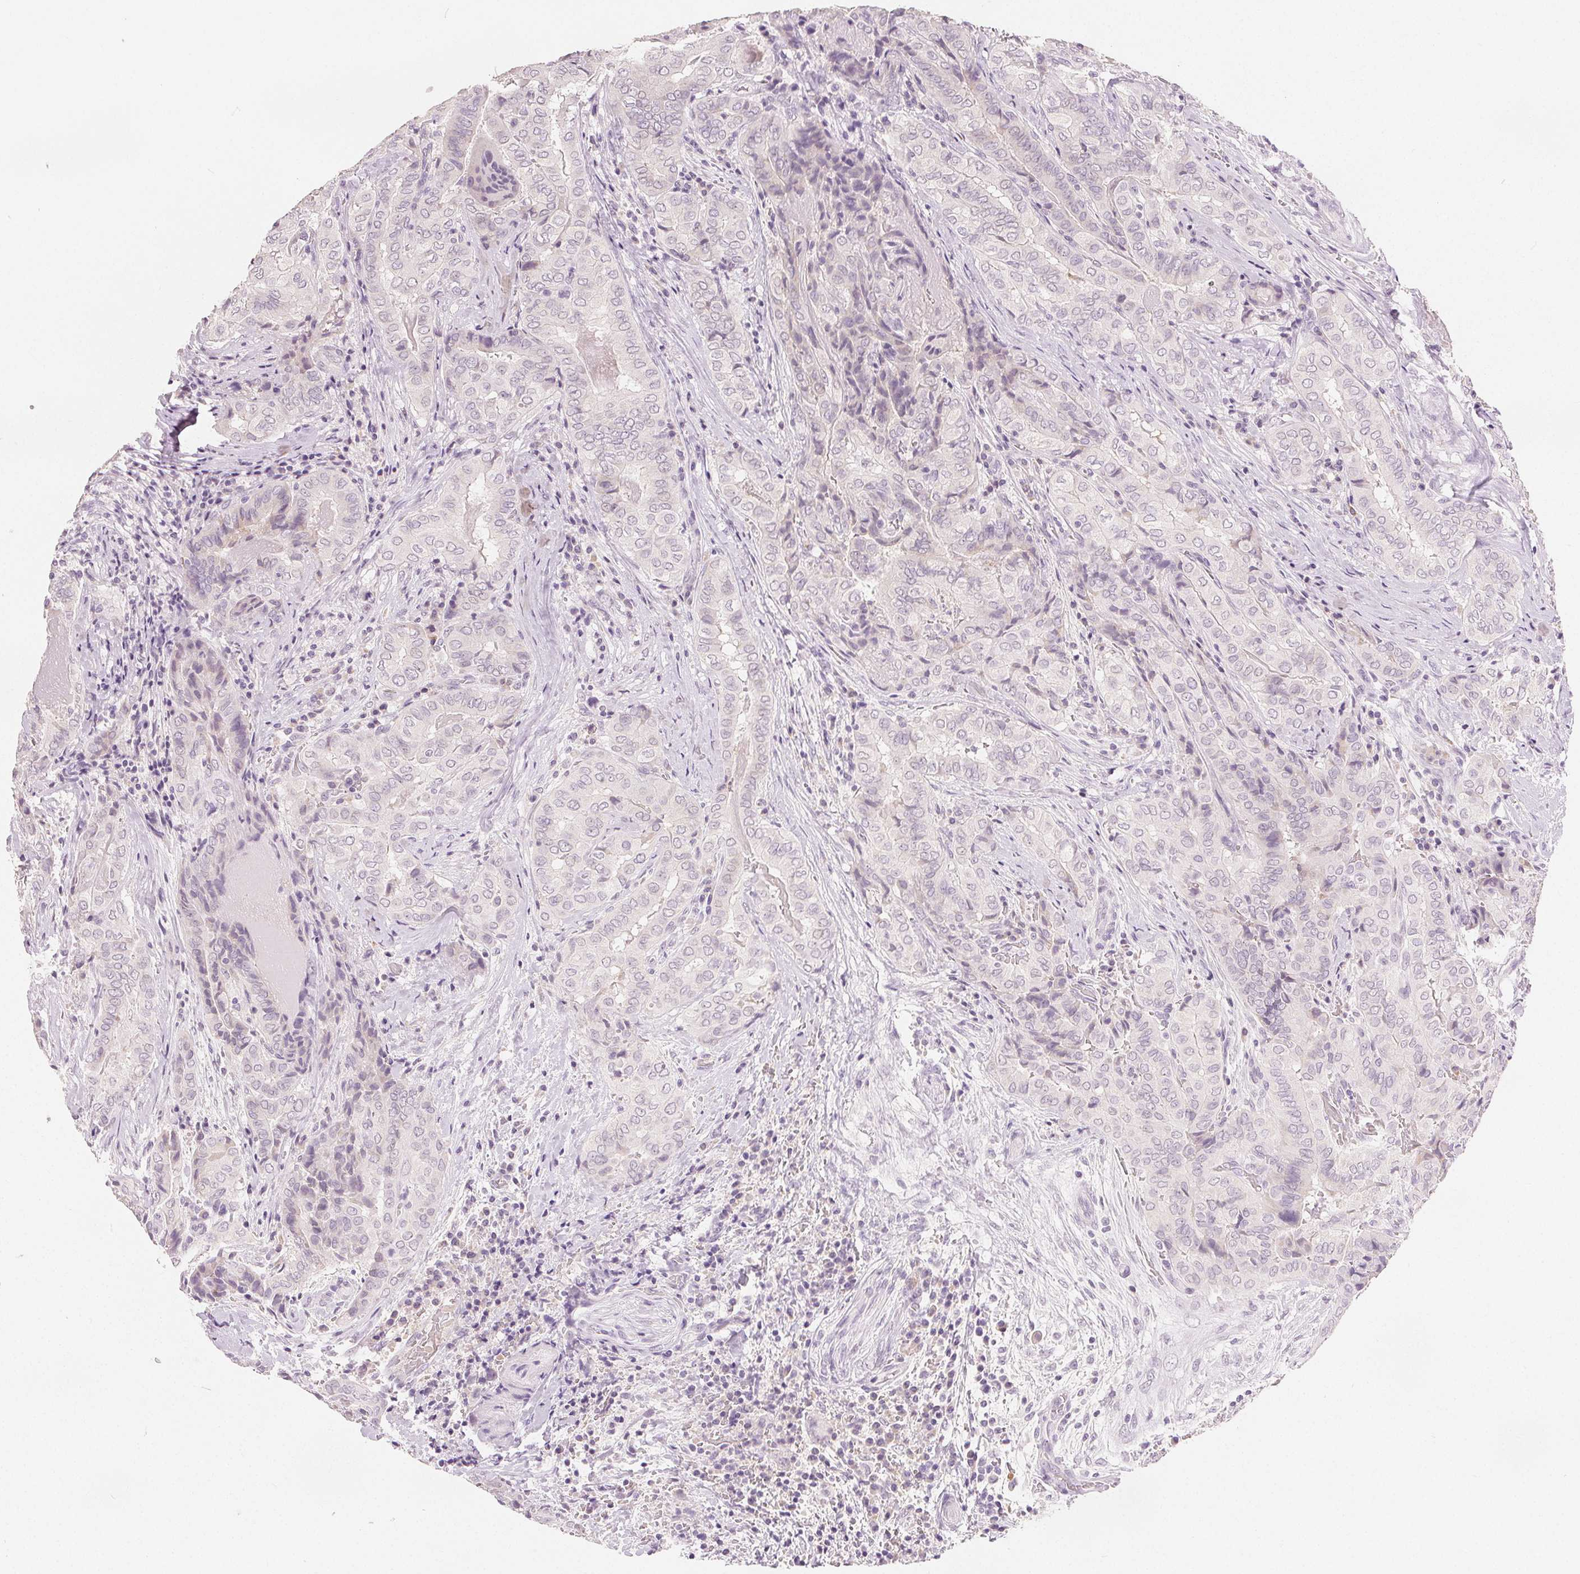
{"staining": {"intensity": "negative", "quantity": "none", "location": "none"}, "tissue": "thyroid cancer", "cell_type": "Tumor cells", "image_type": "cancer", "snomed": [{"axis": "morphology", "description": "Papillary adenocarcinoma, NOS"}, {"axis": "topography", "description": "Thyroid gland"}], "caption": "DAB (3,3'-diaminobenzidine) immunohistochemical staining of human thyroid papillary adenocarcinoma reveals no significant staining in tumor cells. (DAB (3,3'-diaminobenzidine) immunohistochemistry (IHC) visualized using brightfield microscopy, high magnification).", "gene": "CA12", "patient": {"sex": "female", "age": 61}}